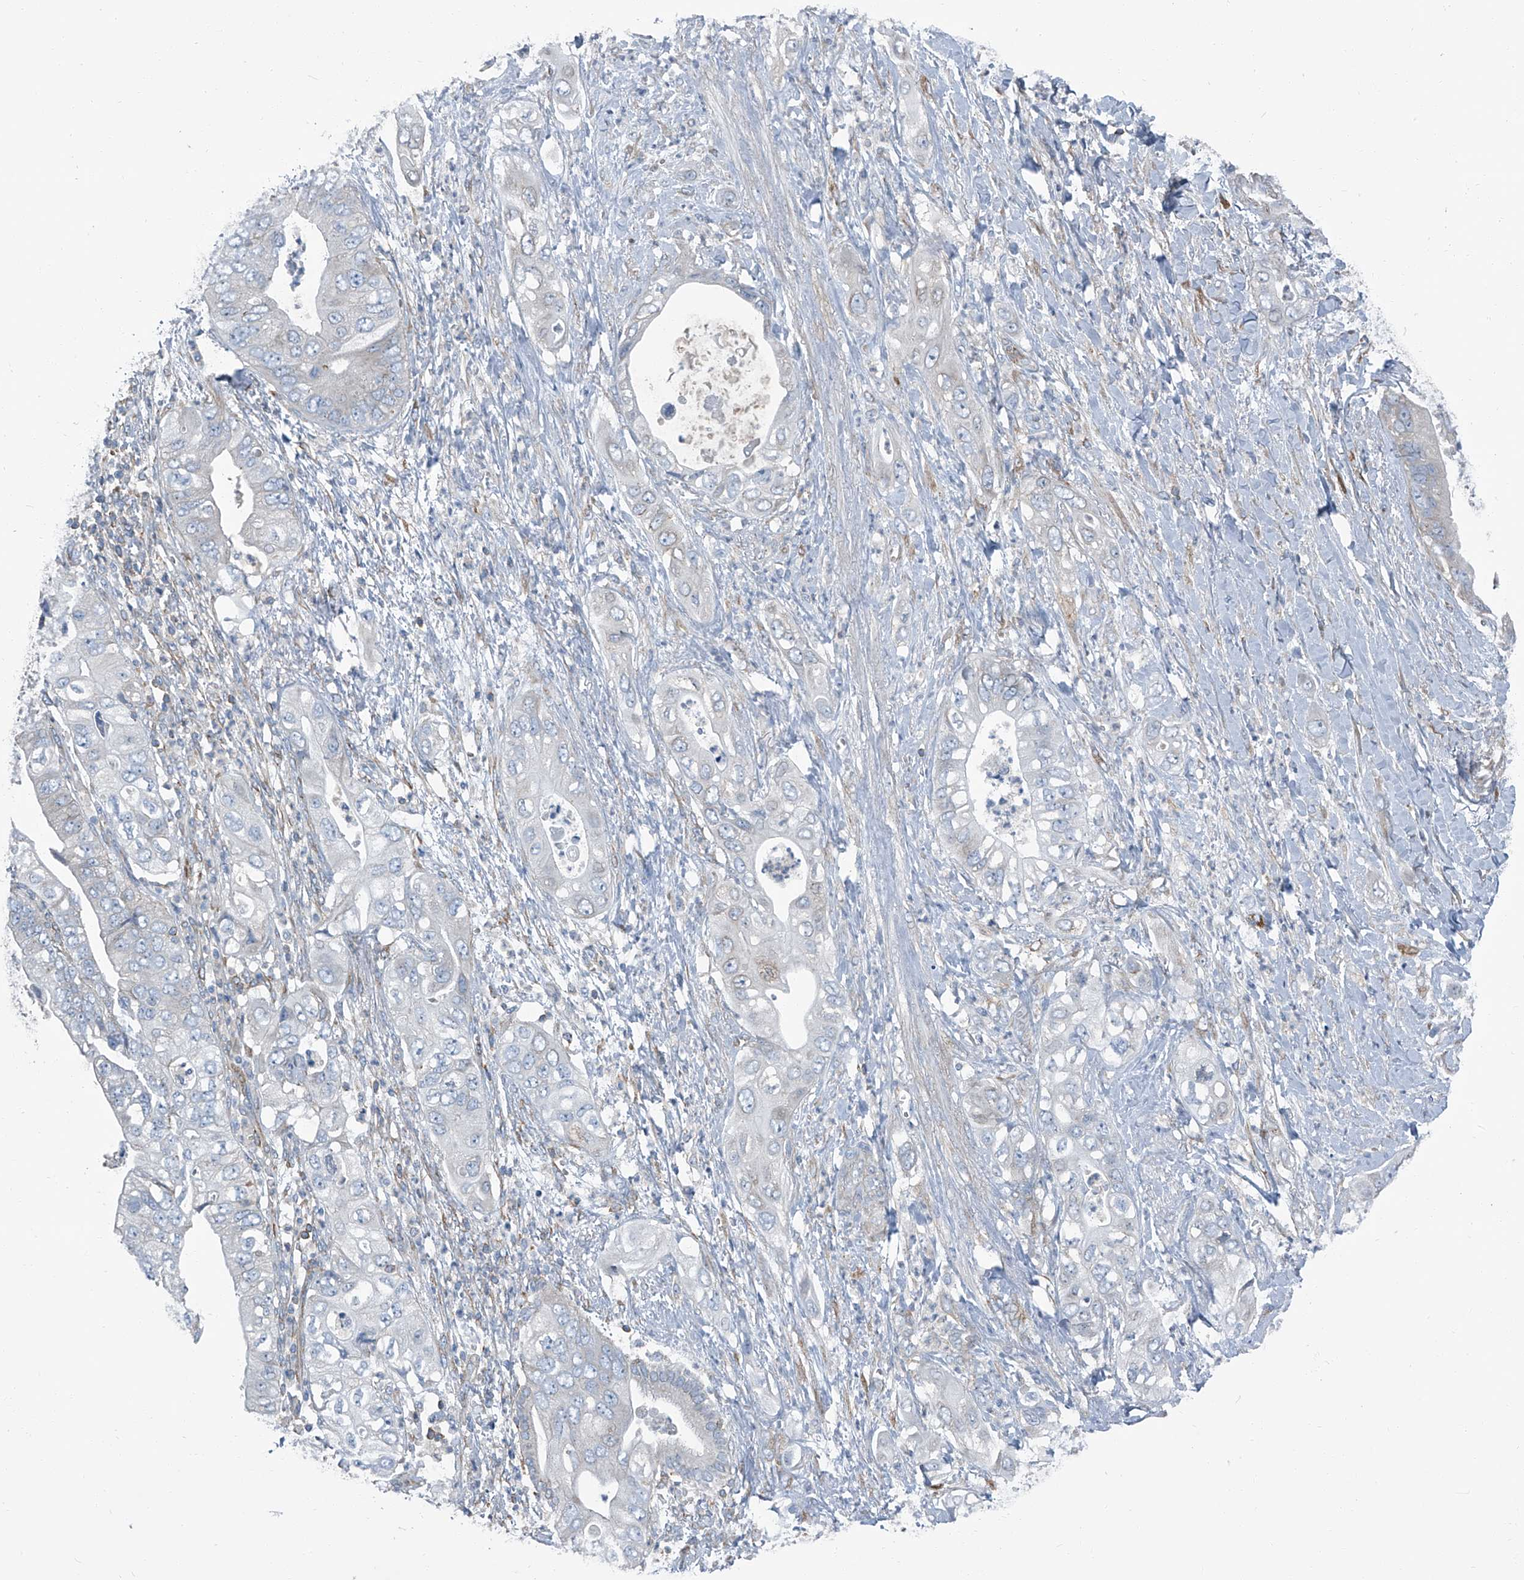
{"staining": {"intensity": "negative", "quantity": "none", "location": "none"}, "tissue": "pancreatic cancer", "cell_type": "Tumor cells", "image_type": "cancer", "snomed": [{"axis": "morphology", "description": "Adenocarcinoma, NOS"}, {"axis": "topography", "description": "Pancreas"}], "caption": "Human pancreatic adenocarcinoma stained for a protein using IHC exhibits no positivity in tumor cells.", "gene": "SEPTIN7", "patient": {"sex": "female", "age": 78}}